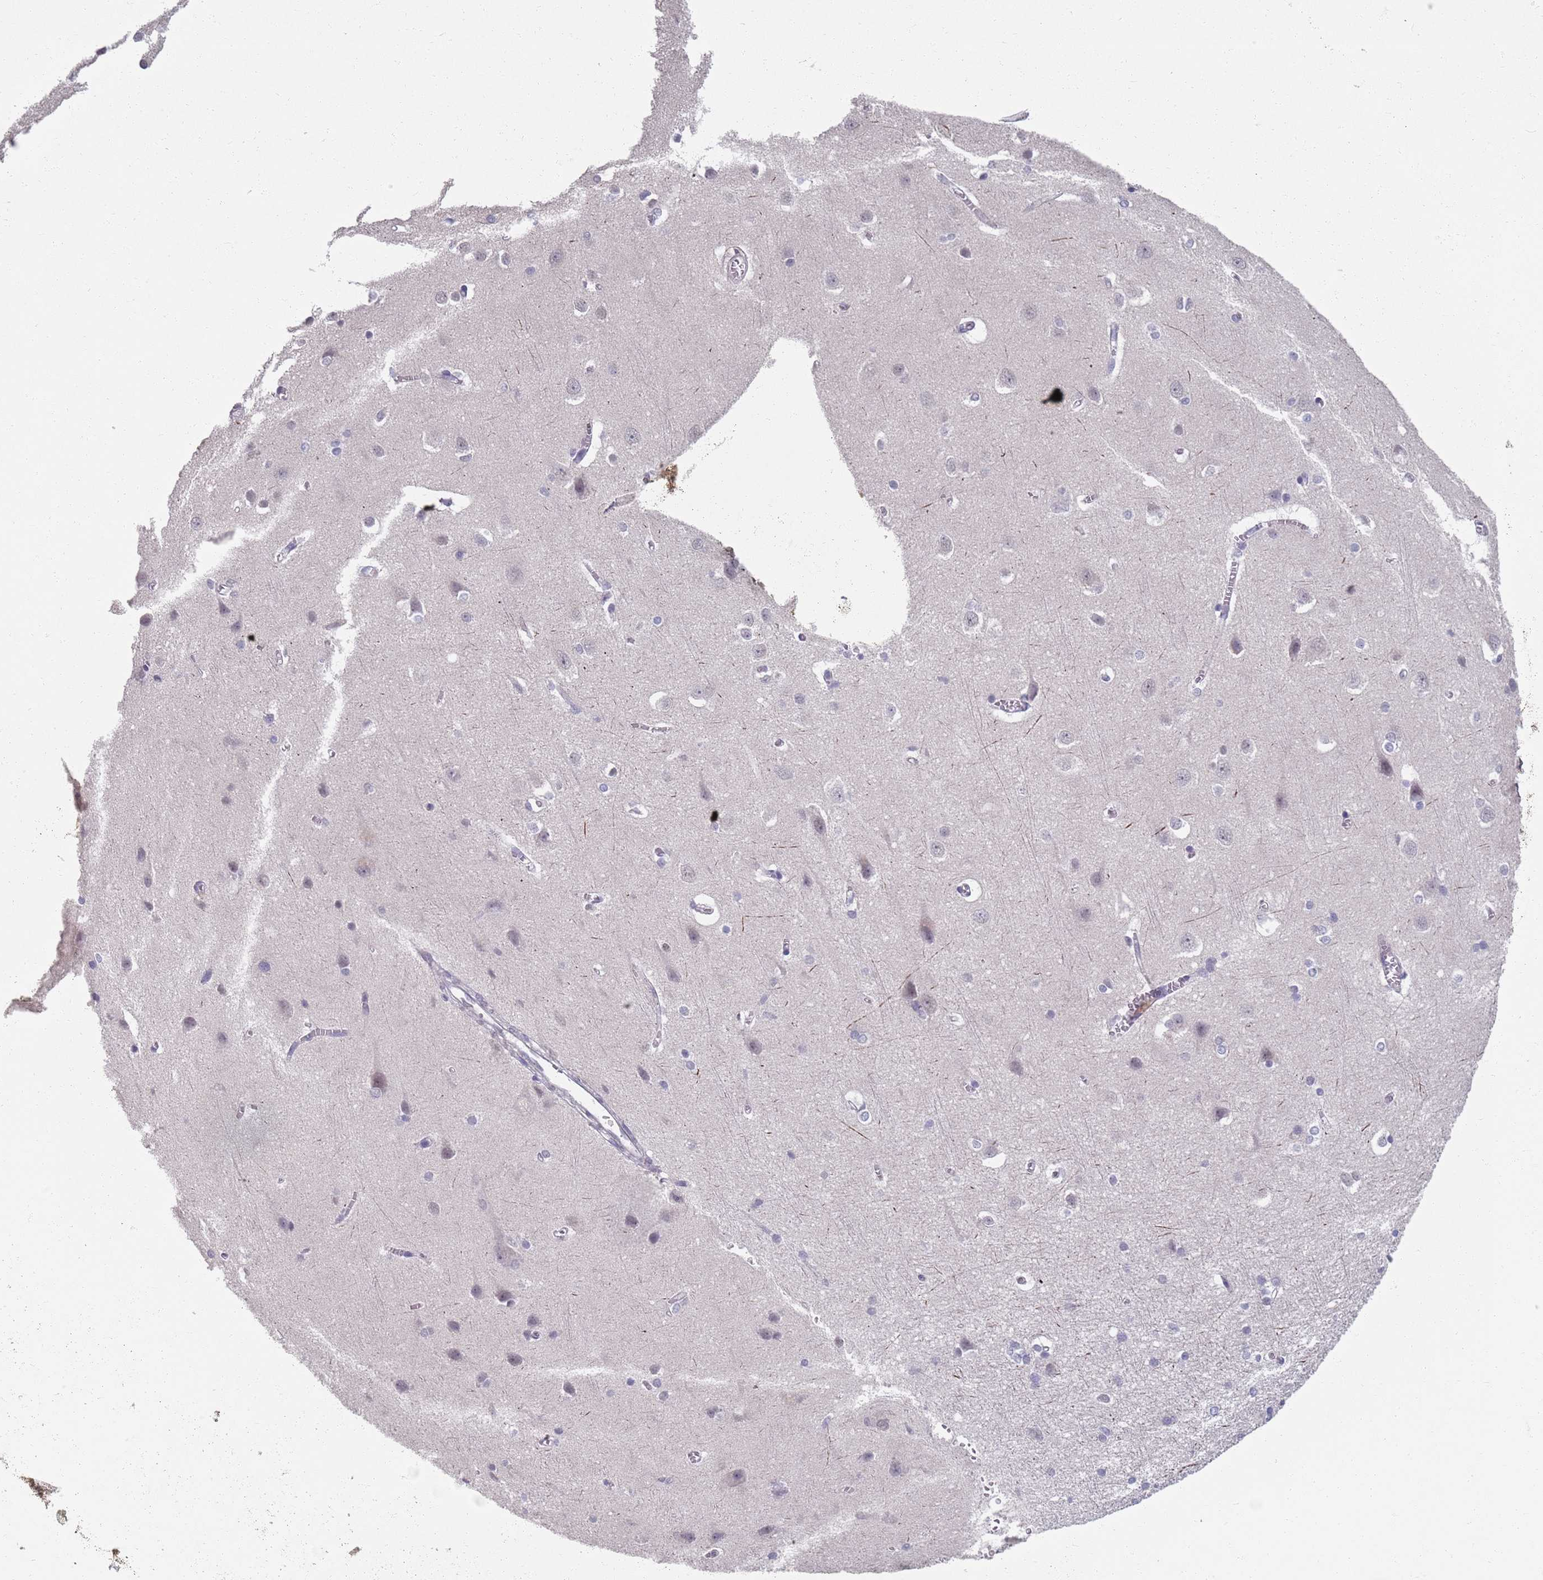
{"staining": {"intensity": "moderate", "quantity": "<25%", "location": "cytoplasmic/membranous"}, "tissue": "cerebral cortex", "cell_type": "Endothelial cells", "image_type": "normal", "snomed": [{"axis": "morphology", "description": "Normal tissue, NOS"}, {"axis": "topography", "description": "Cerebral cortex"}], "caption": "Human cerebral cortex stained for a protein (brown) reveals moderate cytoplasmic/membranous positive positivity in about <25% of endothelial cells.", "gene": "SAMD1", "patient": {"sex": "male", "age": 37}}